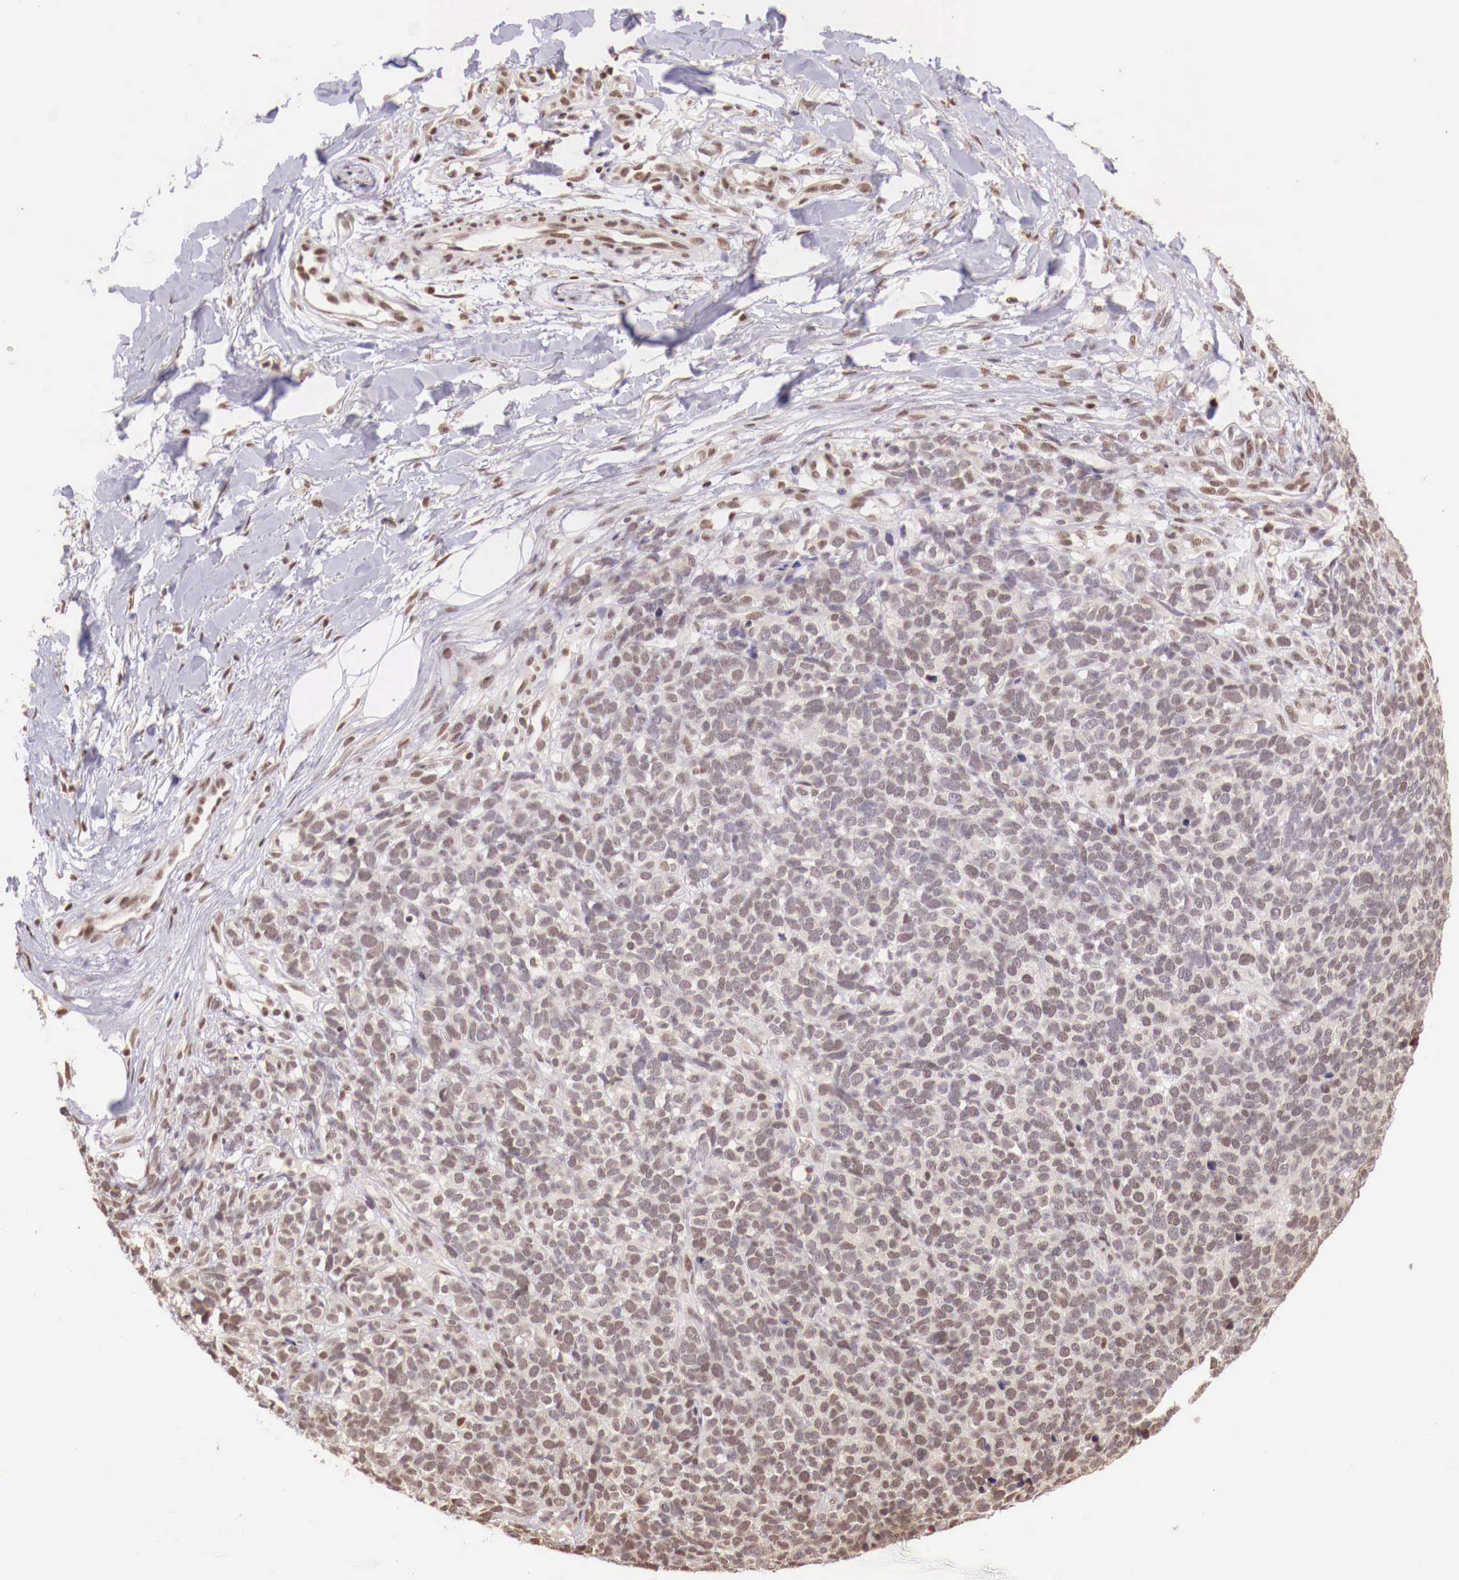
{"staining": {"intensity": "weak", "quantity": "<25%", "location": "nuclear"}, "tissue": "melanoma", "cell_type": "Tumor cells", "image_type": "cancer", "snomed": [{"axis": "morphology", "description": "Malignant melanoma, NOS"}, {"axis": "topography", "description": "Skin"}], "caption": "Tumor cells are negative for protein expression in human malignant melanoma. (IHC, brightfield microscopy, high magnification).", "gene": "SP1", "patient": {"sex": "female", "age": 85}}